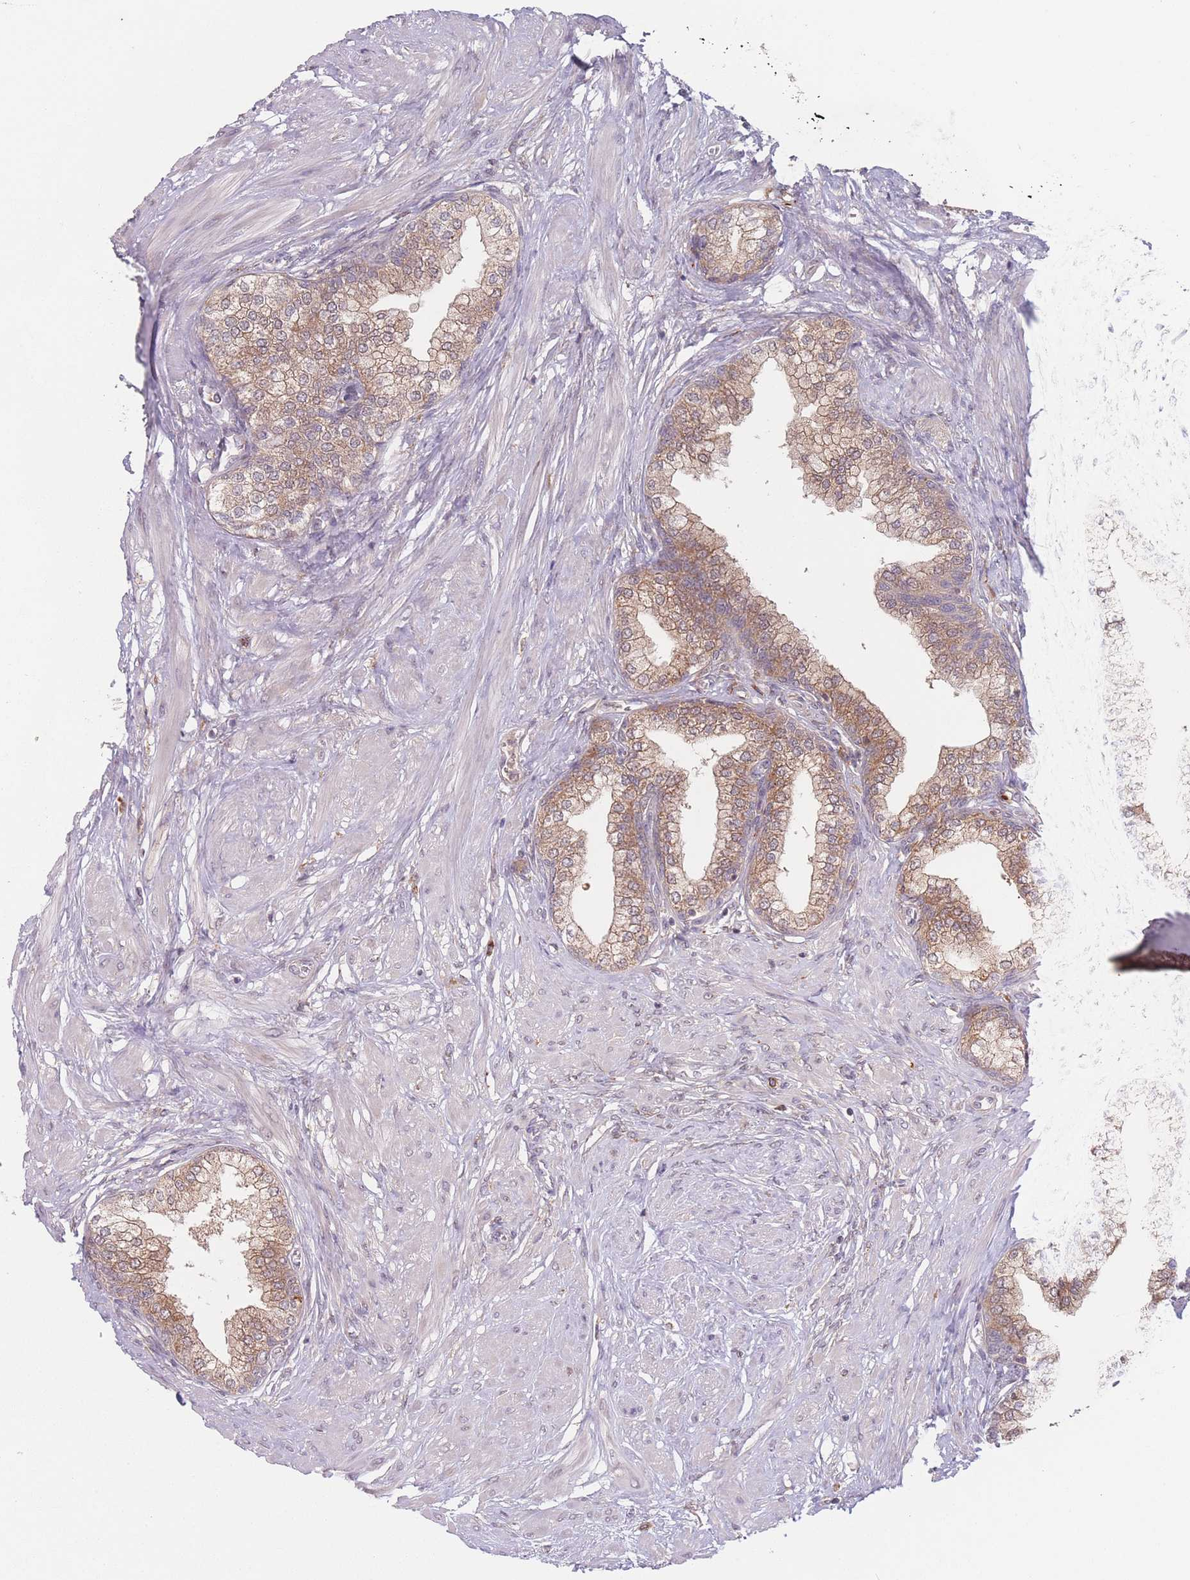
{"staining": {"intensity": "moderate", "quantity": ">75%", "location": "cytoplasmic/membranous"}, "tissue": "prostate", "cell_type": "Glandular cells", "image_type": "normal", "snomed": [{"axis": "morphology", "description": "Normal tissue, NOS"}, {"axis": "topography", "description": "Prostate"}], "caption": "Prostate was stained to show a protein in brown. There is medium levels of moderate cytoplasmic/membranous staining in about >75% of glandular cells. (DAB (3,3'-diaminobenzidine) IHC, brown staining for protein, blue staining for nuclei).", "gene": "PPM1A", "patient": {"sex": "male", "age": 60}}